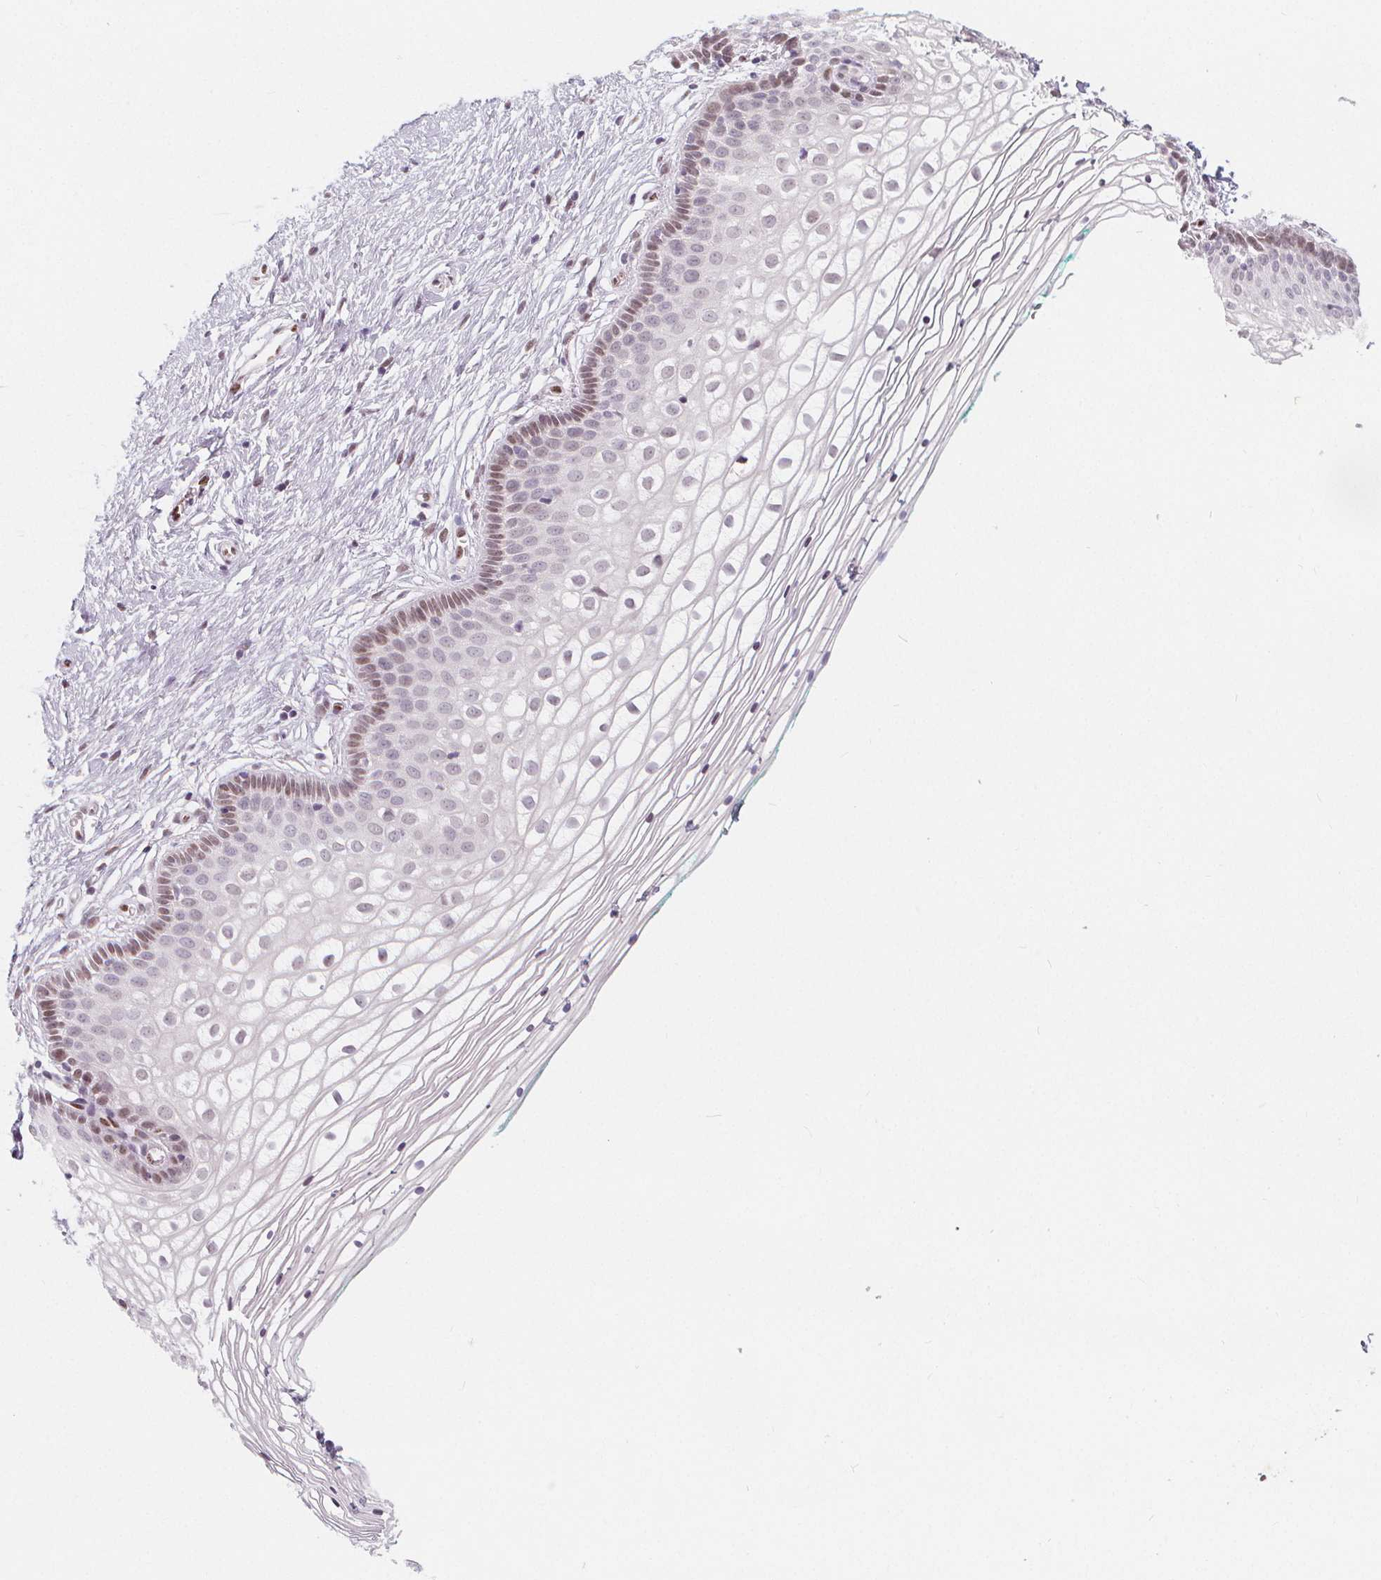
{"staining": {"intensity": "moderate", "quantity": "<25%", "location": "nuclear"}, "tissue": "vagina", "cell_type": "Squamous epithelial cells", "image_type": "normal", "snomed": [{"axis": "morphology", "description": "Normal tissue, NOS"}, {"axis": "topography", "description": "Vagina"}], "caption": "A brown stain labels moderate nuclear staining of a protein in squamous epithelial cells of benign human vagina.", "gene": "DRC3", "patient": {"sex": "female", "age": 36}}